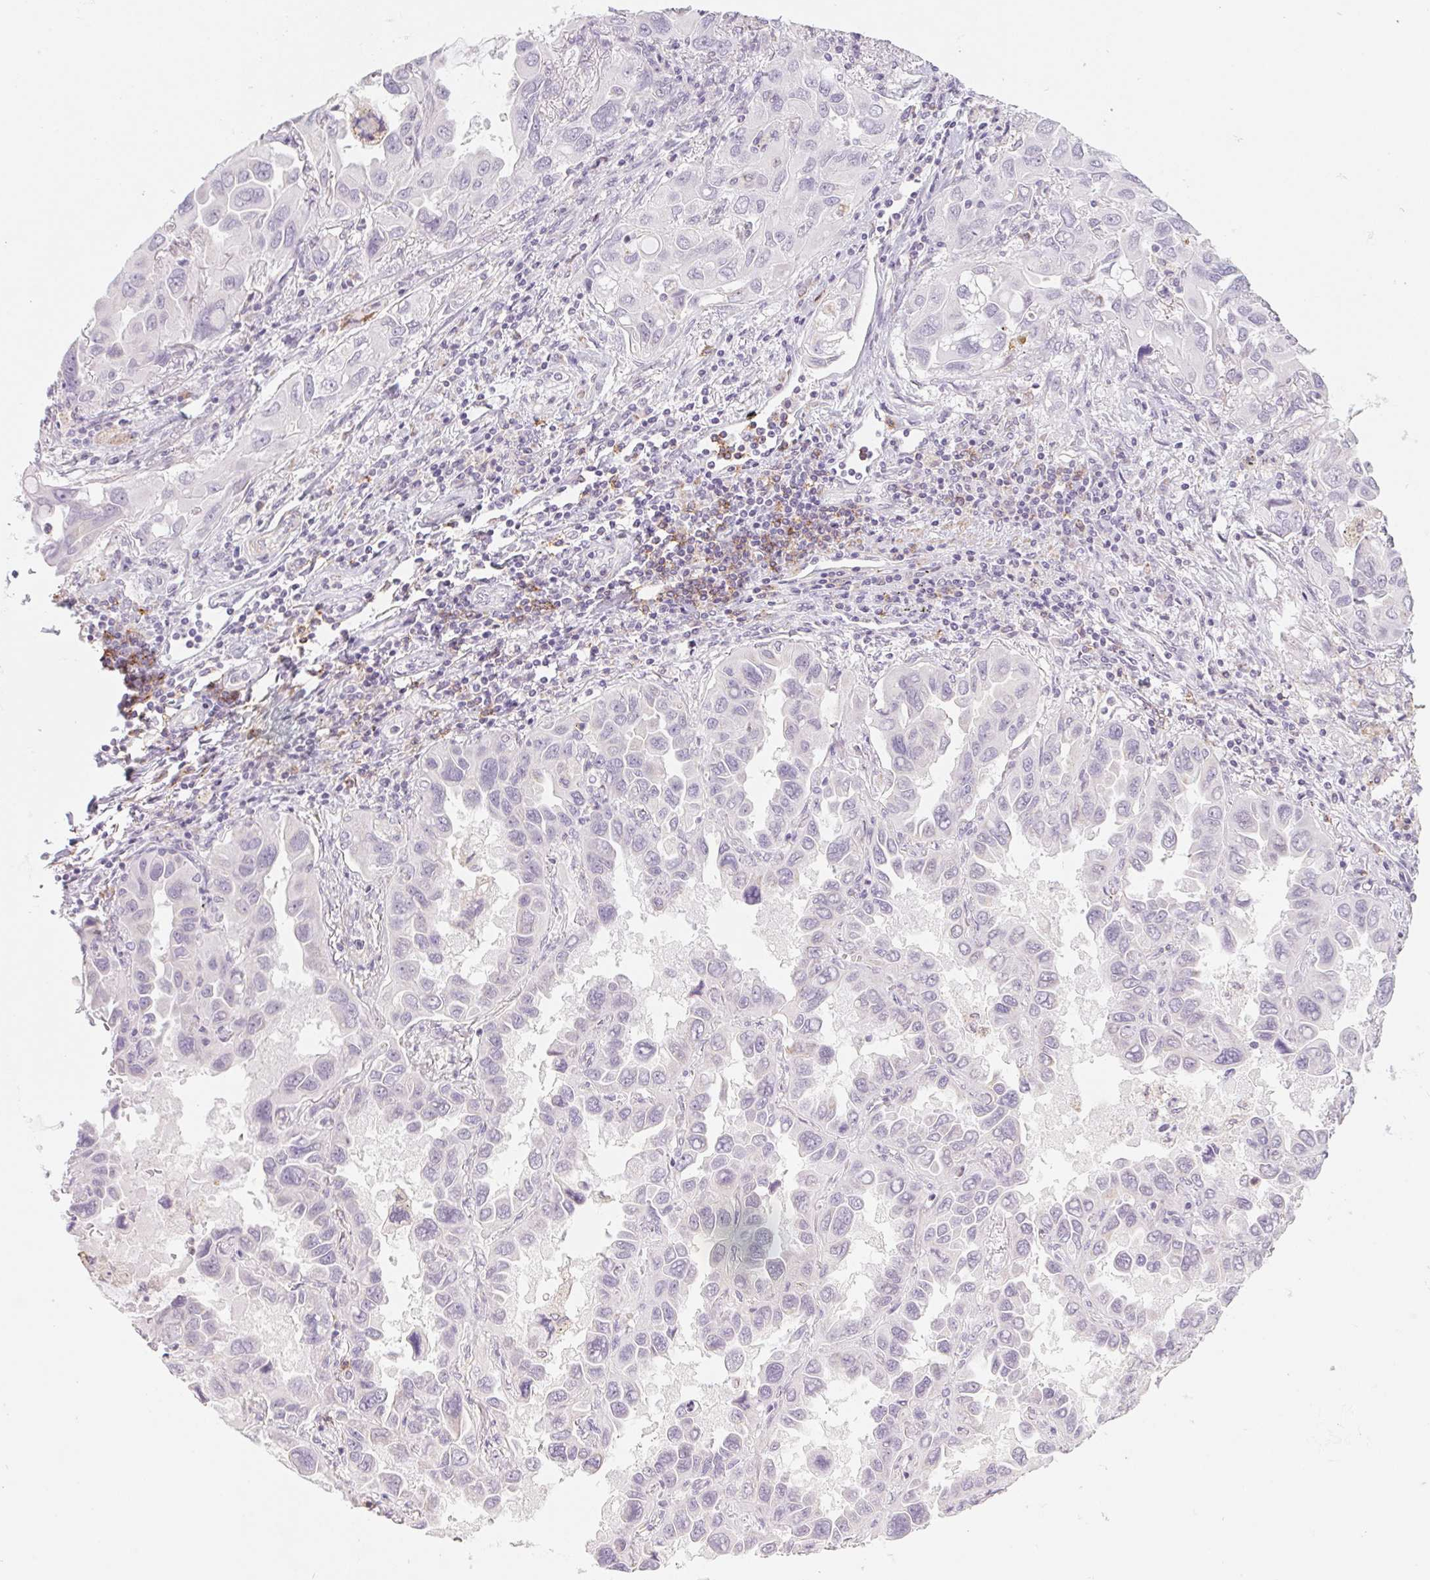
{"staining": {"intensity": "negative", "quantity": "none", "location": "none"}, "tissue": "lung cancer", "cell_type": "Tumor cells", "image_type": "cancer", "snomed": [{"axis": "morphology", "description": "Adenocarcinoma, NOS"}, {"axis": "topography", "description": "Lung"}], "caption": "IHC of human lung adenocarcinoma demonstrates no expression in tumor cells. The staining was performed using DAB to visualize the protein expression in brown, while the nuclei were stained in blue with hematoxylin (Magnification: 20x).", "gene": "PRPH", "patient": {"sex": "male", "age": 64}}